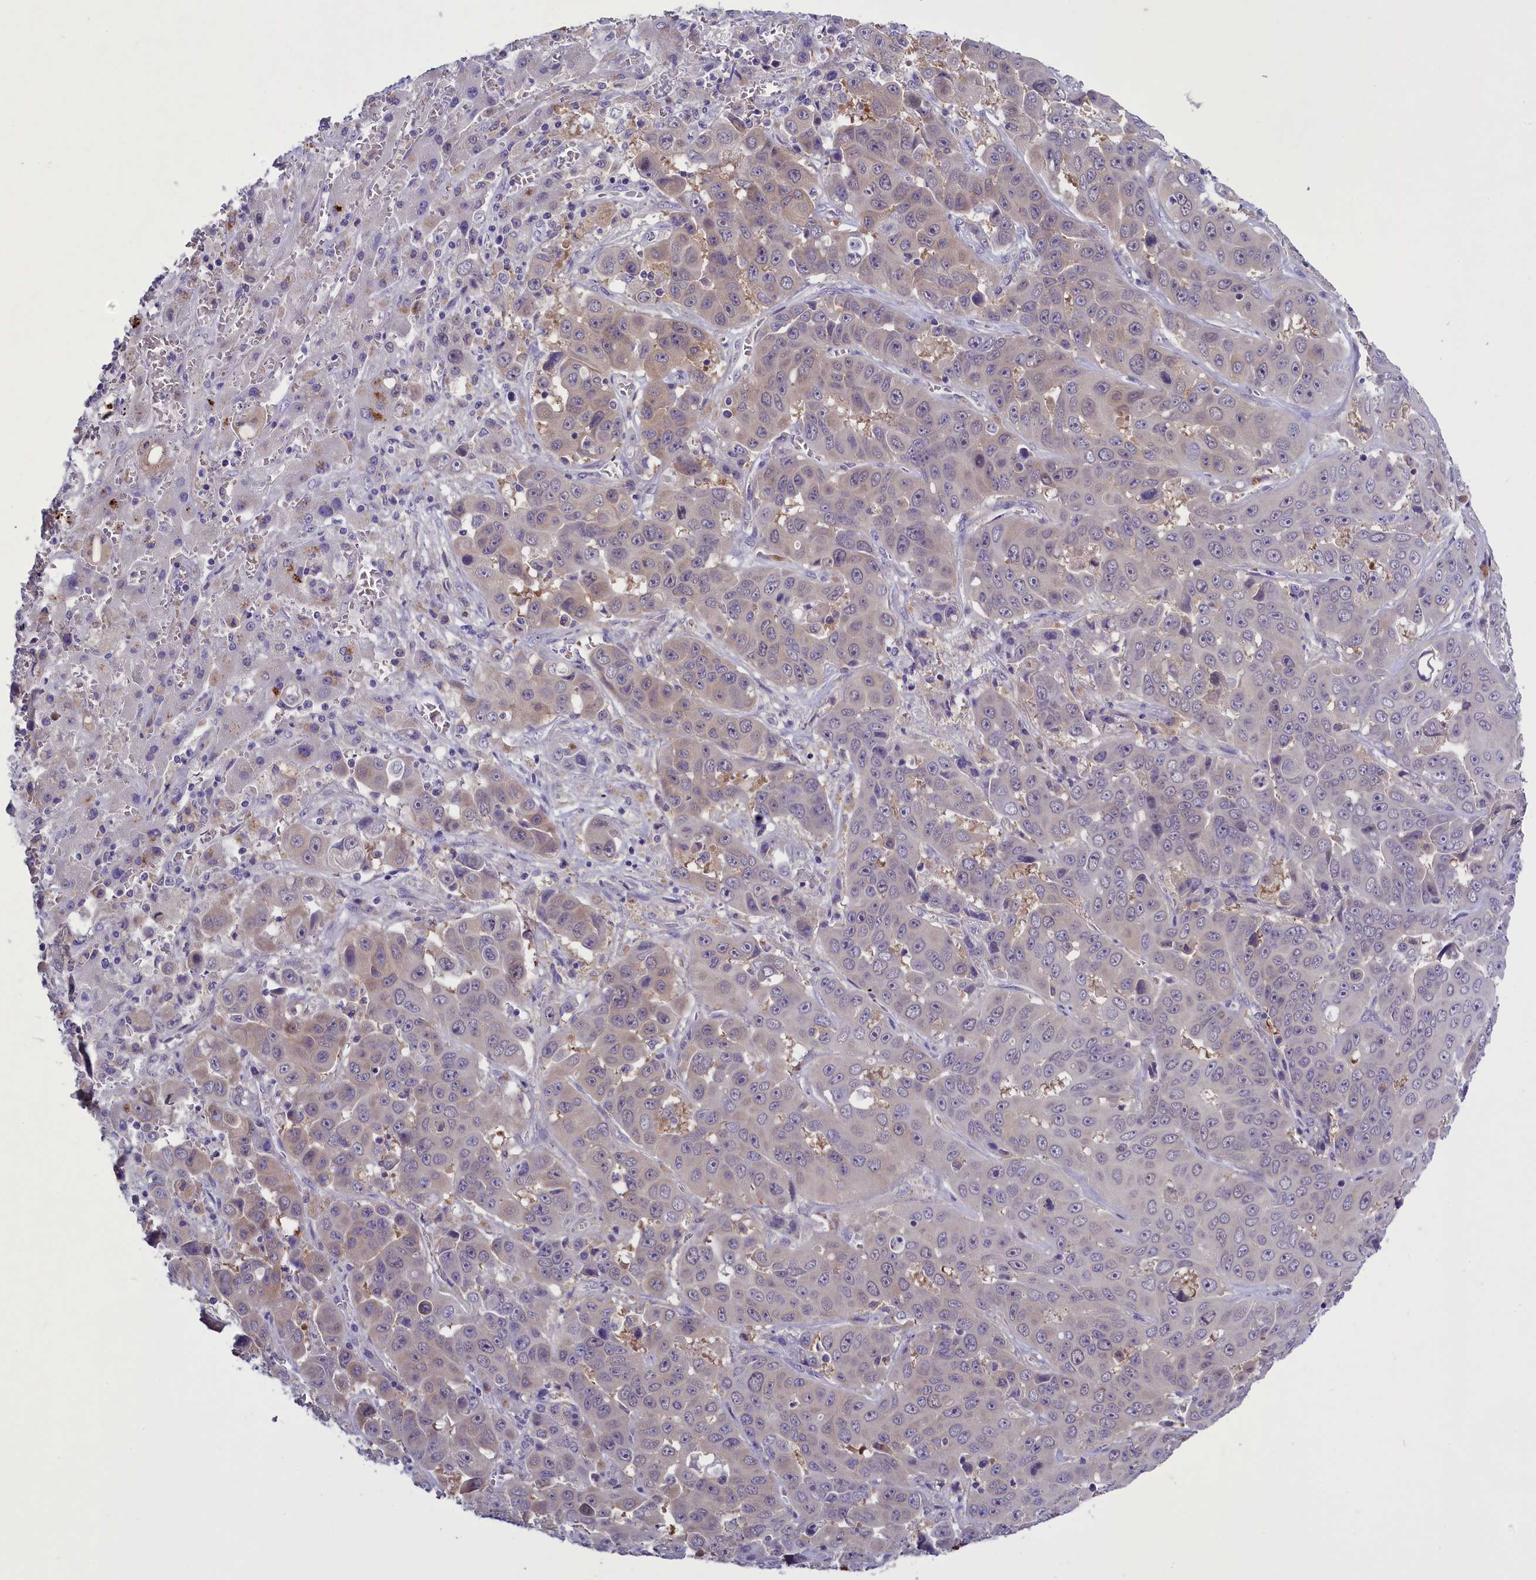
{"staining": {"intensity": "weak", "quantity": "<25%", "location": "cytoplasmic/membranous"}, "tissue": "liver cancer", "cell_type": "Tumor cells", "image_type": "cancer", "snomed": [{"axis": "morphology", "description": "Cholangiocarcinoma"}, {"axis": "topography", "description": "Liver"}], "caption": "Tumor cells are negative for protein expression in human cholangiocarcinoma (liver).", "gene": "ENPP6", "patient": {"sex": "female", "age": 52}}